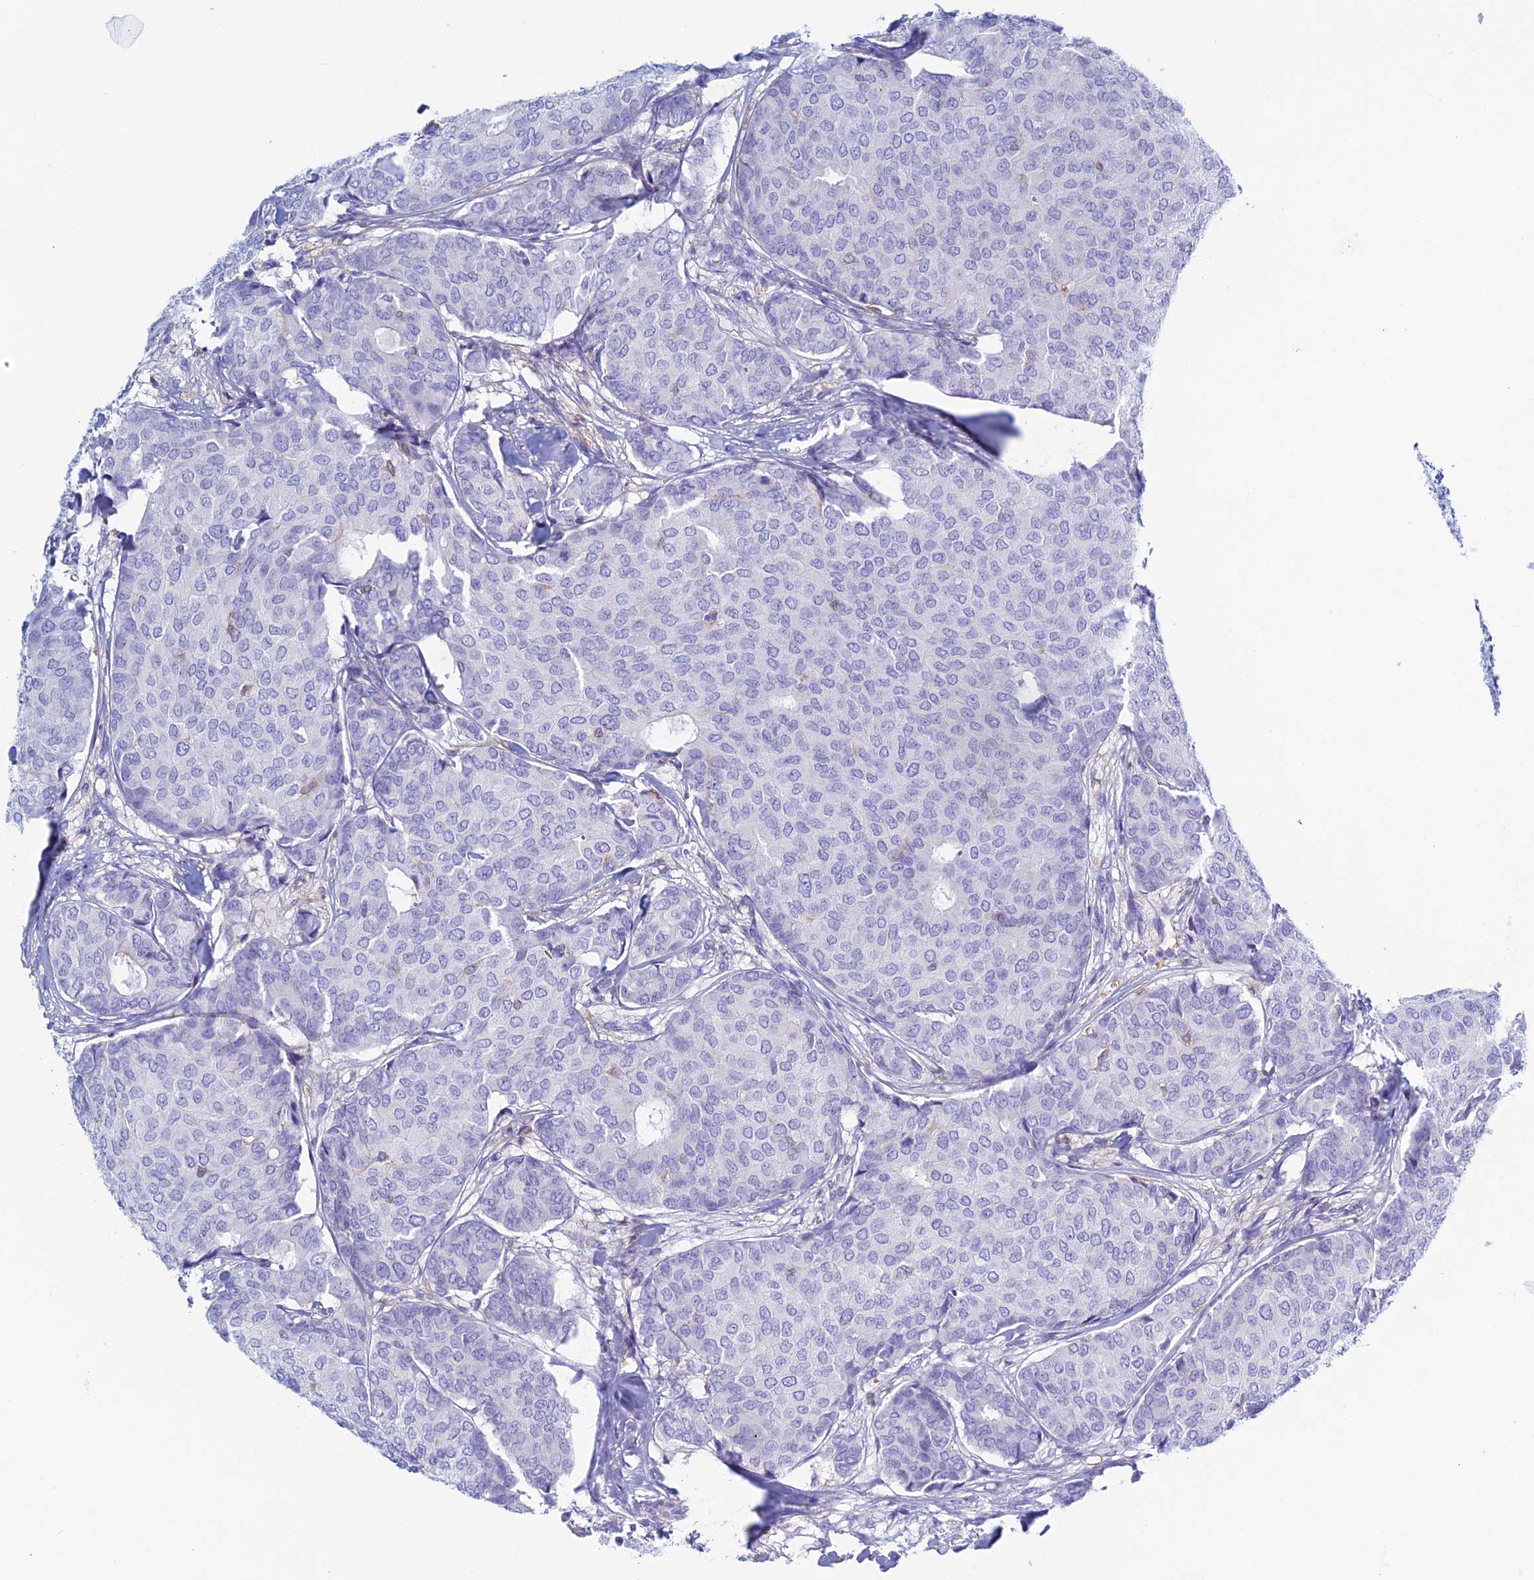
{"staining": {"intensity": "negative", "quantity": "none", "location": "none"}, "tissue": "breast cancer", "cell_type": "Tumor cells", "image_type": "cancer", "snomed": [{"axis": "morphology", "description": "Duct carcinoma"}, {"axis": "topography", "description": "Breast"}], "caption": "The immunohistochemistry (IHC) image has no significant staining in tumor cells of intraductal carcinoma (breast) tissue.", "gene": "KCNK17", "patient": {"sex": "female", "age": 75}}